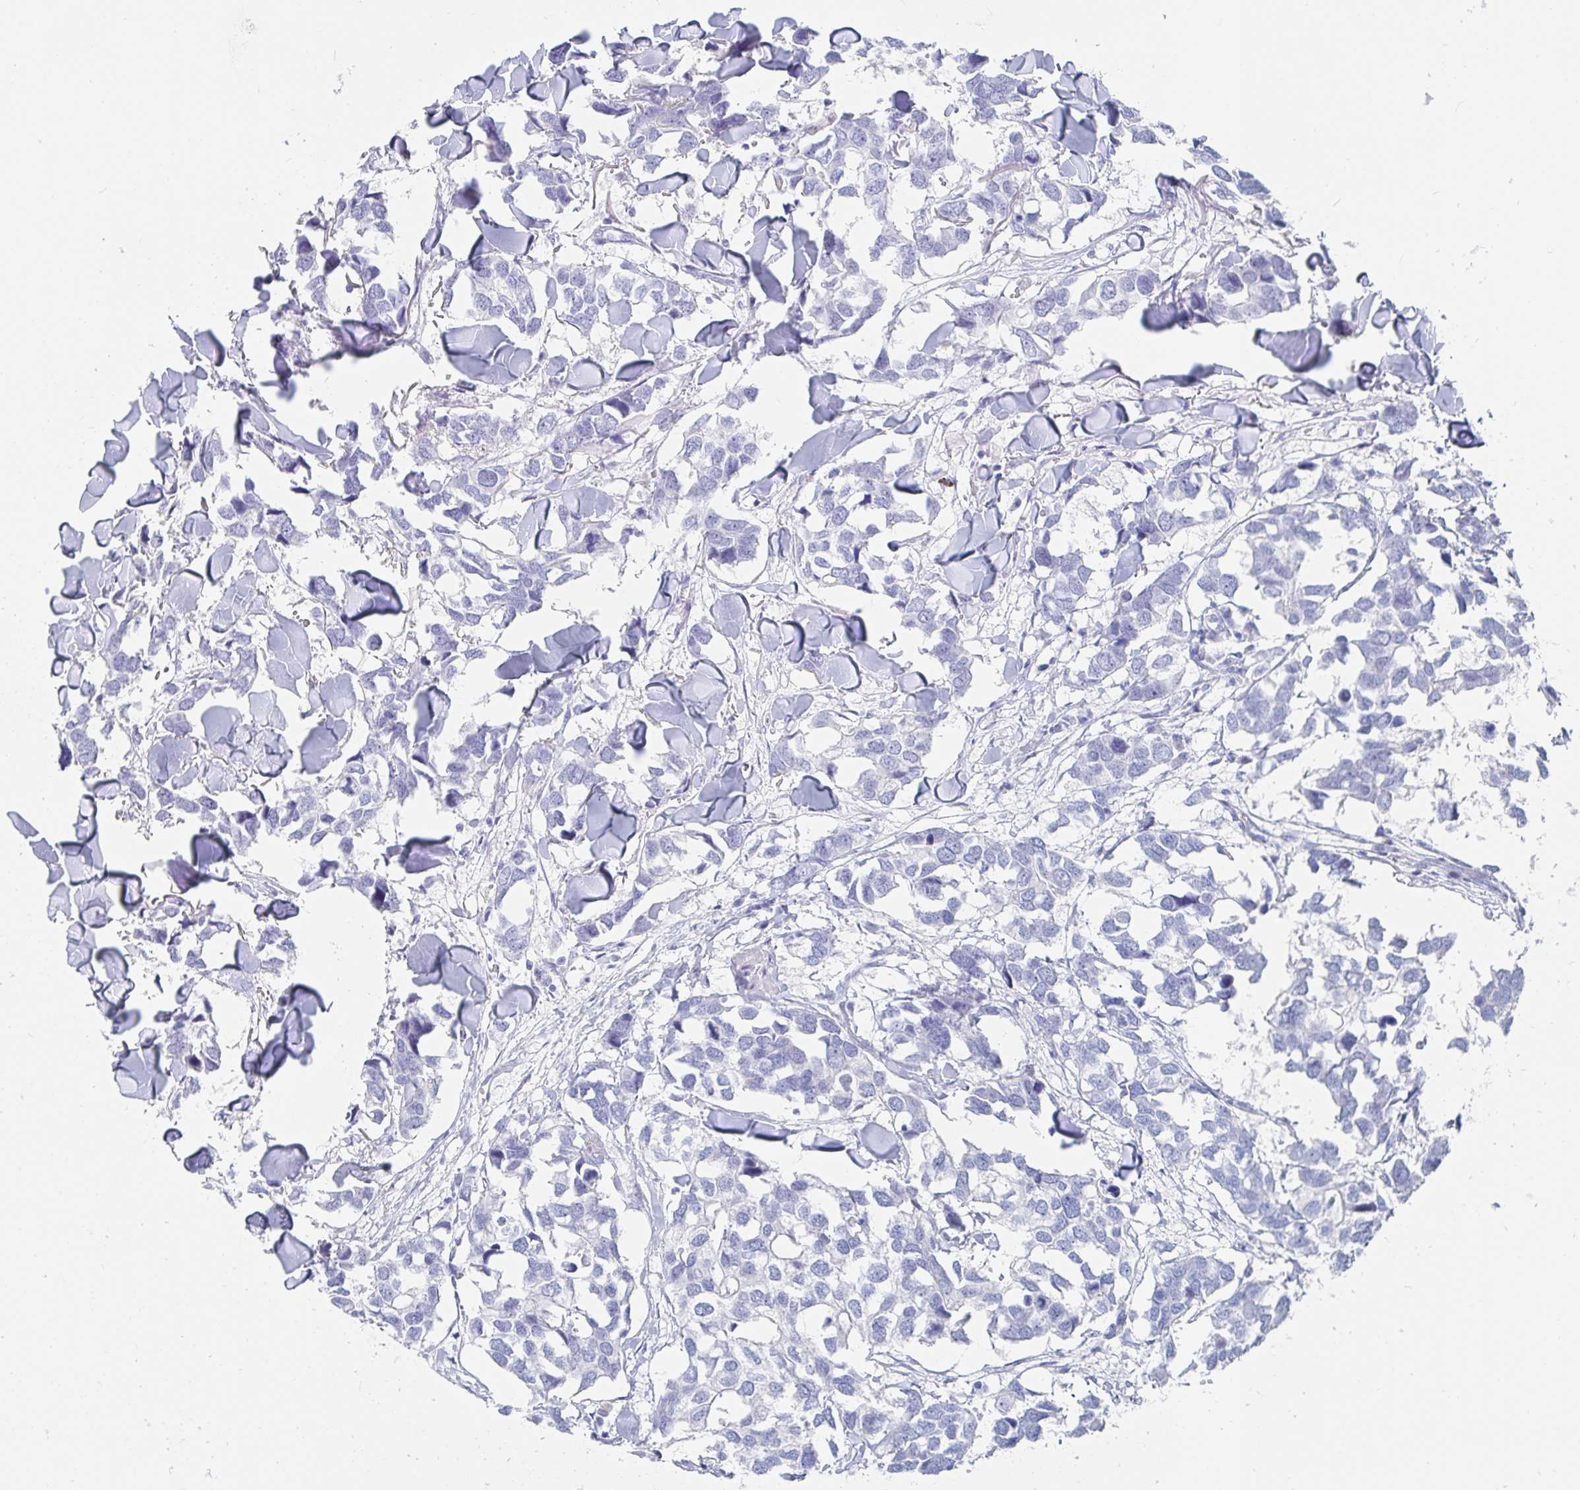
{"staining": {"intensity": "negative", "quantity": "none", "location": "none"}, "tissue": "breast cancer", "cell_type": "Tumor cells", "image_type": "cancer", "snomed": [{"axis": "morphology", "description": "Duct carcinoma"}, {"axis": "topography", "description": "Breast"}], "caption": "Immunohistochemical staining of human breast cancer exhibits no significant positivity in tumor cells.", "gene": "PACSIN1", "patient": {"sex": "female", "age": 83}}